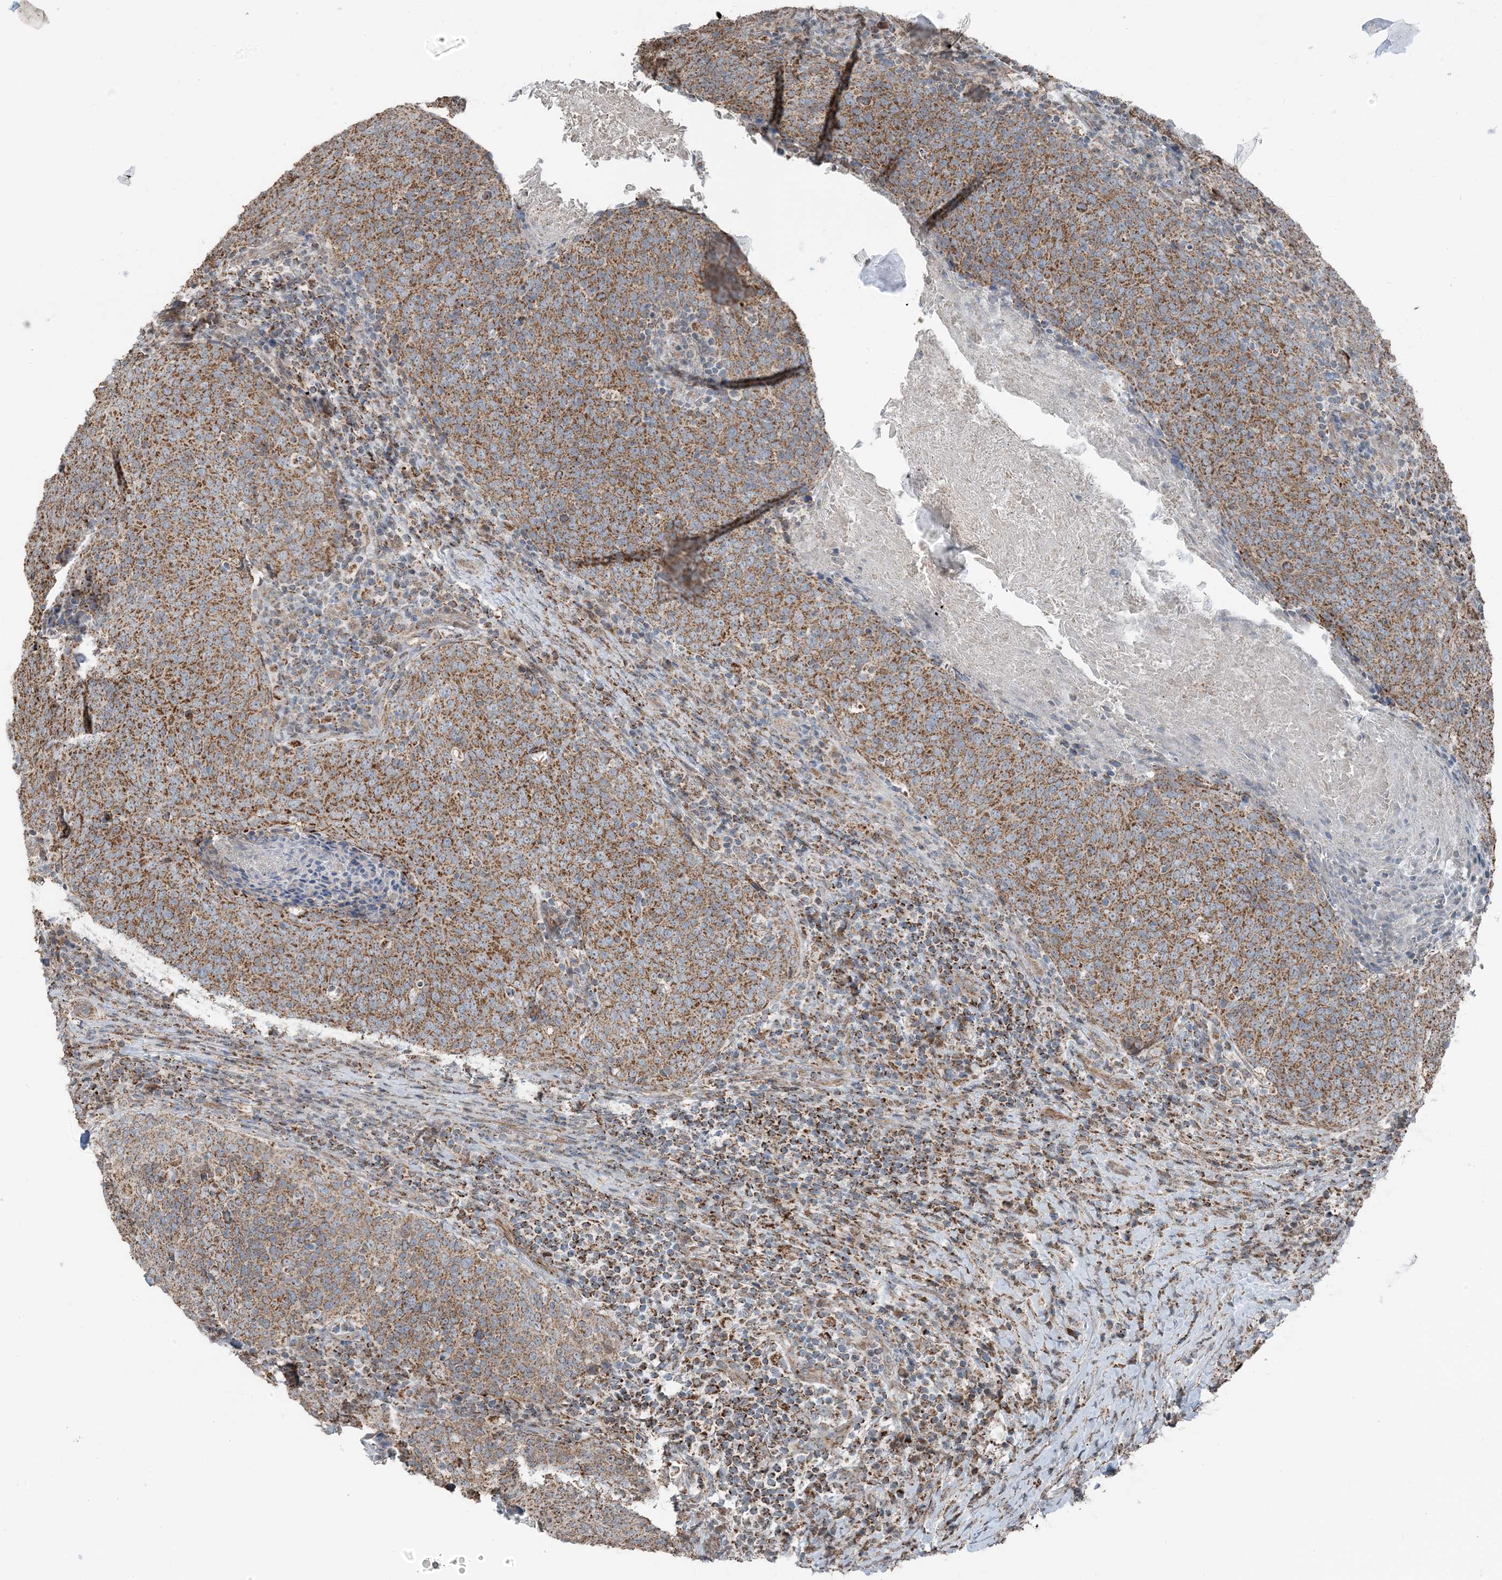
{"staining": {"intensity": "moderate", "quantity": ">75%", "location": "cytoplasmic/membranous"}, "tissue": "head and neck cancer", "cell_type": "Tumor cells", "image_type": "cancer", "snomed": [{"axis": "morphology", "description": "Squamous cell carcinoma, NOS"}, {"axis": "morphology", "description": "Squamous cell carcinoma, metastatic, NOS"}, {"axis": "topography", "description": "Lymph node"}, {"axis": "topography", "description": "Head-Neck"}], "caption": "DAB (3,3'-diaminobenzidine) immunohistochemical staining of human head and neck metastatic squamous cell carcinoma demonstrates moderate cytoplasmic/membranous protein expression in about >75% of tumor cells.", "gene": "PILRB", "patient": {"sex": "male", "age": 62}}